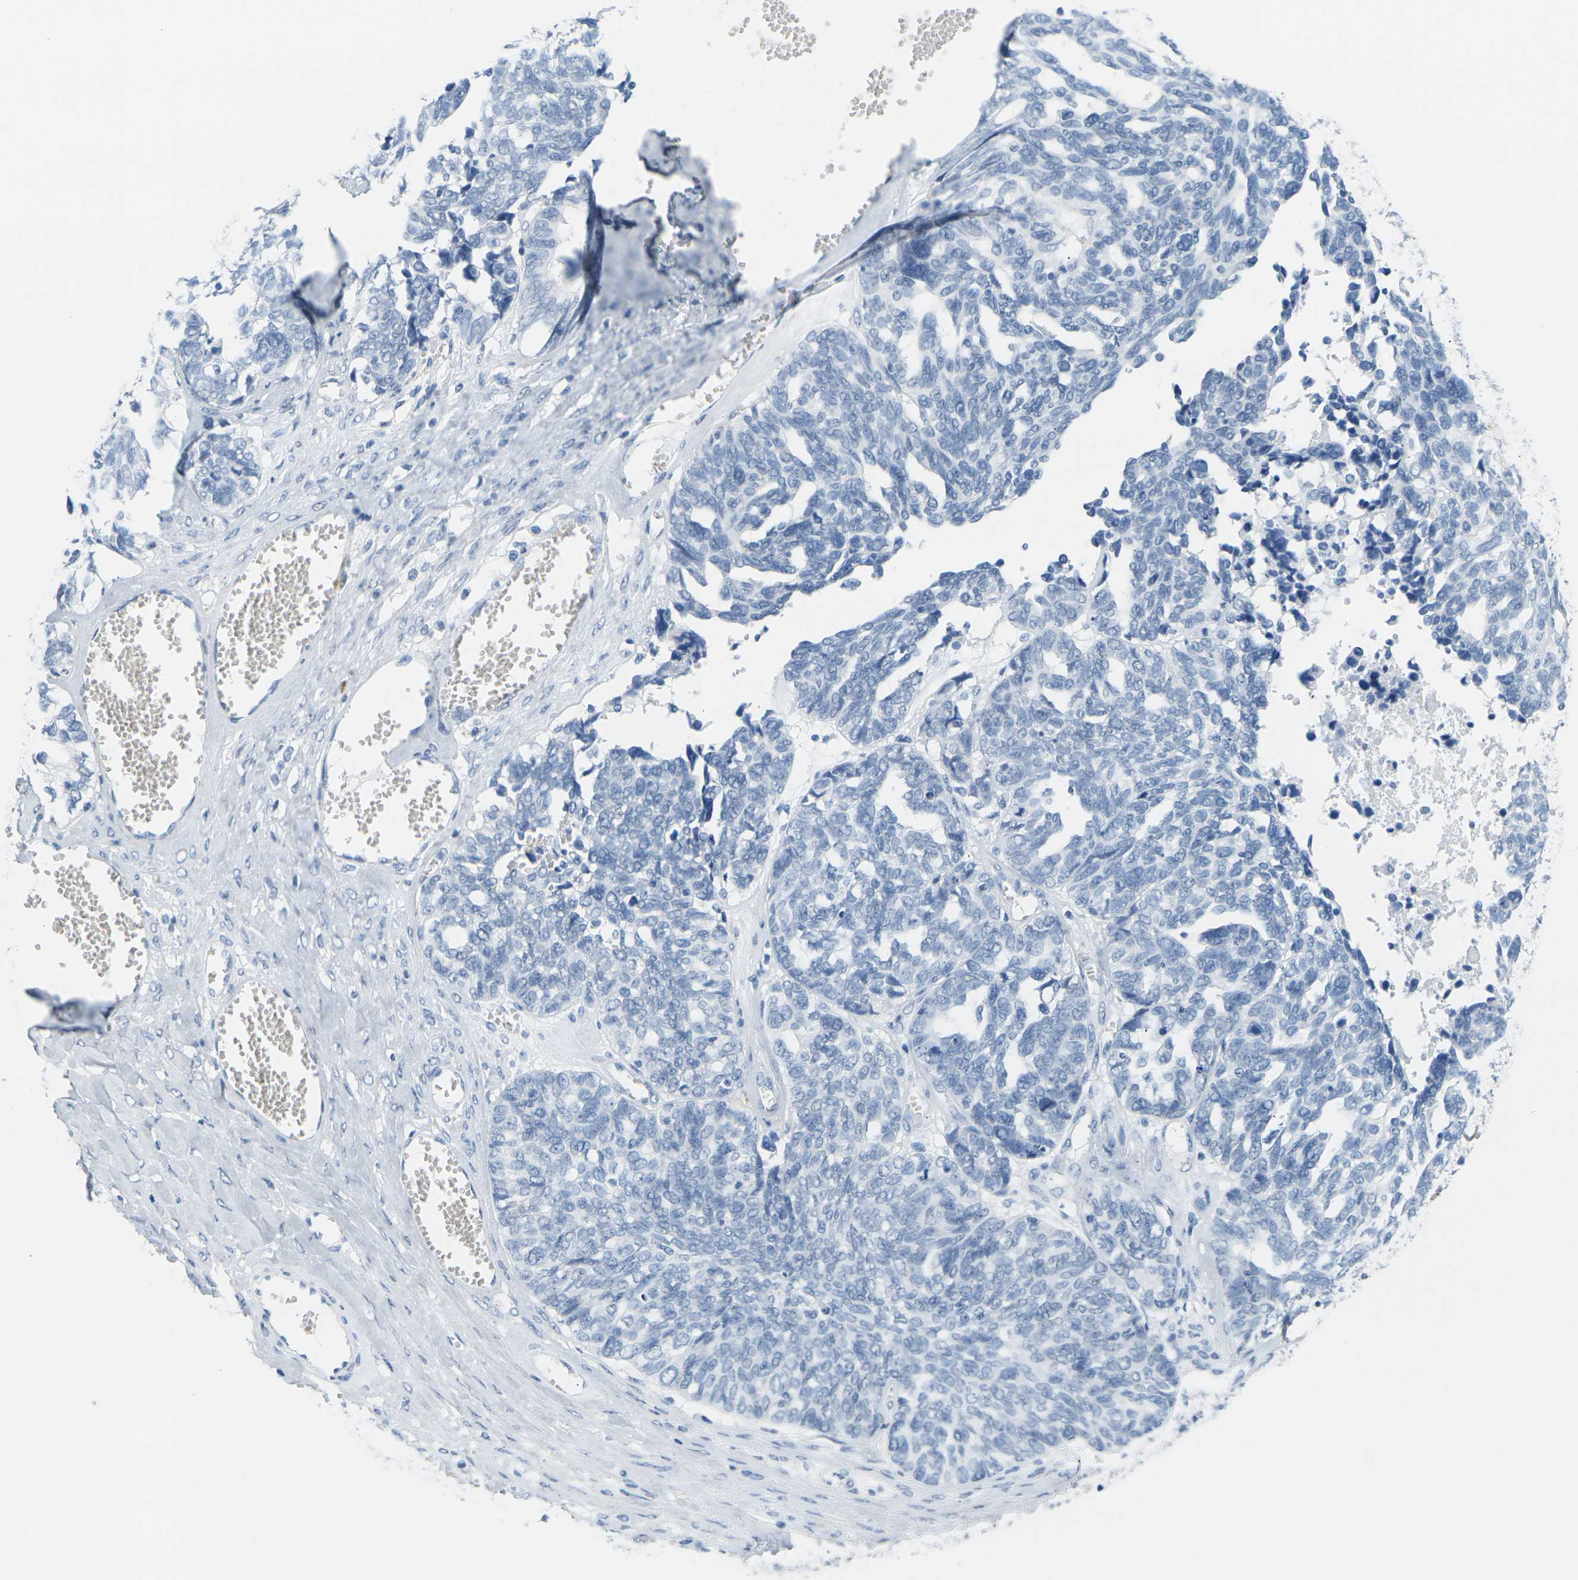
{"staining": {"intensity": "negative", "quantity": "none", "location": "none"}, "tissue": "ovarian cancer", "cell_type": "Tumor cells", "image_type": "cancer", "snomed": [{"axis": "morphology", "description": "Cystadenocarcinoma, serous, NOS"}, {"axis": "topography", "description": "Ovary"}], "caption": "The micrograph exhibits no significant staining in tumor cells of serous cystadenocarcinoma (ovarian). (DAB (3,3'-diaminobenzidine) IHC with hematoxylin counter stain).", "gene": "CTAG1A", "patient": {"sex": "female", "age": 79}}